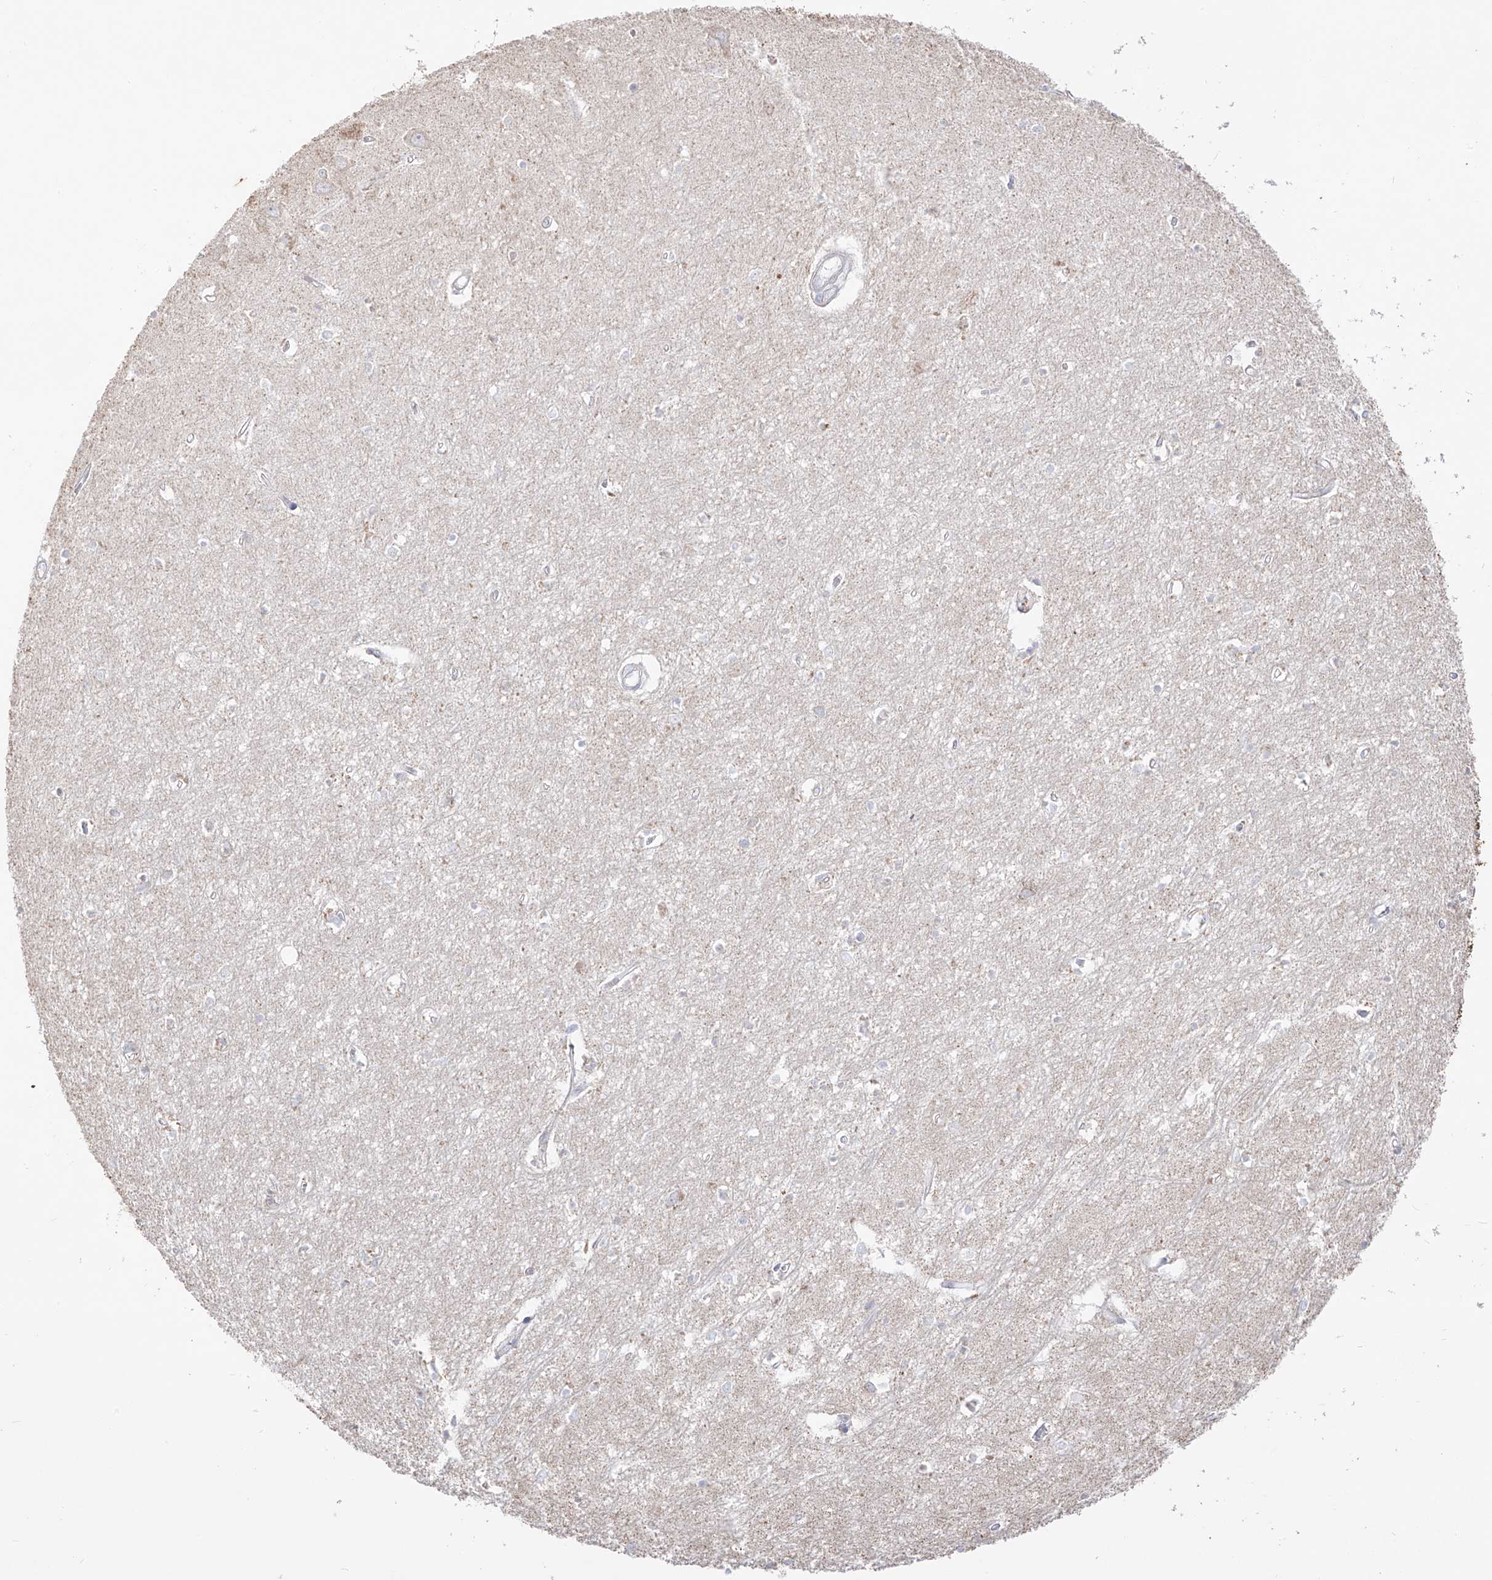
{"staining": {"intensity": "negative", "quantity": "none", "location": "none"}, "tissue": "hippocampus", "cell_type": "Glial cells", "image_type": "normal", "snomed": [{"axis": "morphology", "description": "Normal tissue, NOS"}, {"axis": "topography", "description": "Hippocampus"}], "caption": "IHC photomicrograph of unremarkable human hippocampus stained for a protein (brown), which shows no positivity in glial cells.", "gene": "RCHY1", "patient": {"sex": "female", "age": 64}}